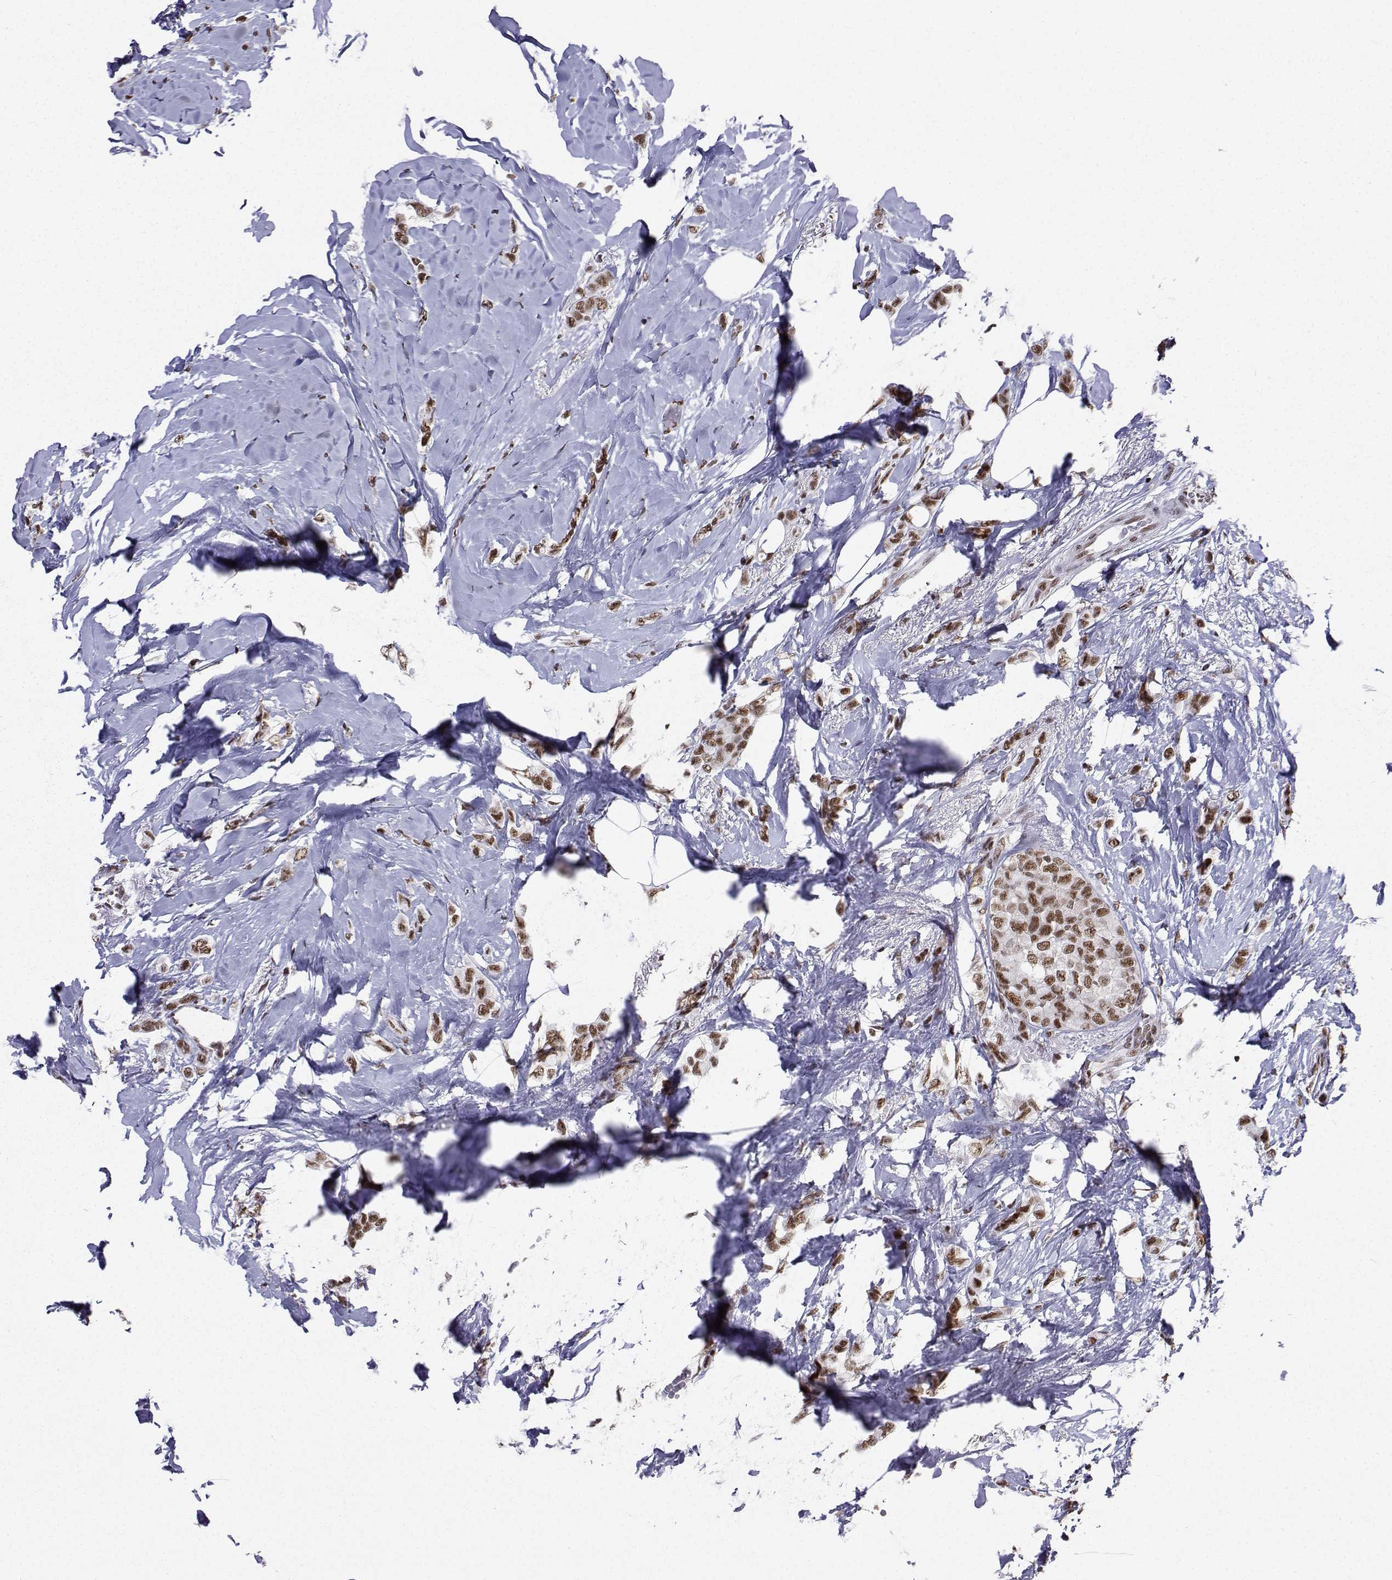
{"staining": {"intensity": "moderate", "quantity": ">75%", "location": "nuclear"}, "tissue": "breast cancer", "cell_type": "Tumor cells", "image_type": "cancer", "snomed": [{"axis": "morphology", "description": "Lobular carcinoma"}, {"axis": "topography", "description": "Breast"}], "caption": "Immunohistochemistry (IHC) staining of breast cancer, which displays medium levels of moderate nuclear expression in approximately >75% of tumor cells indicating moderate nuclear protein staining. The staining was performed using DAB (3,3'-diaminobenzidine) (brown) for protein detection and nuclei were counterstained in hematoxylin (blue).", "gene": "SNRPB2", "patient": {"sex": "female", "age": 66}}